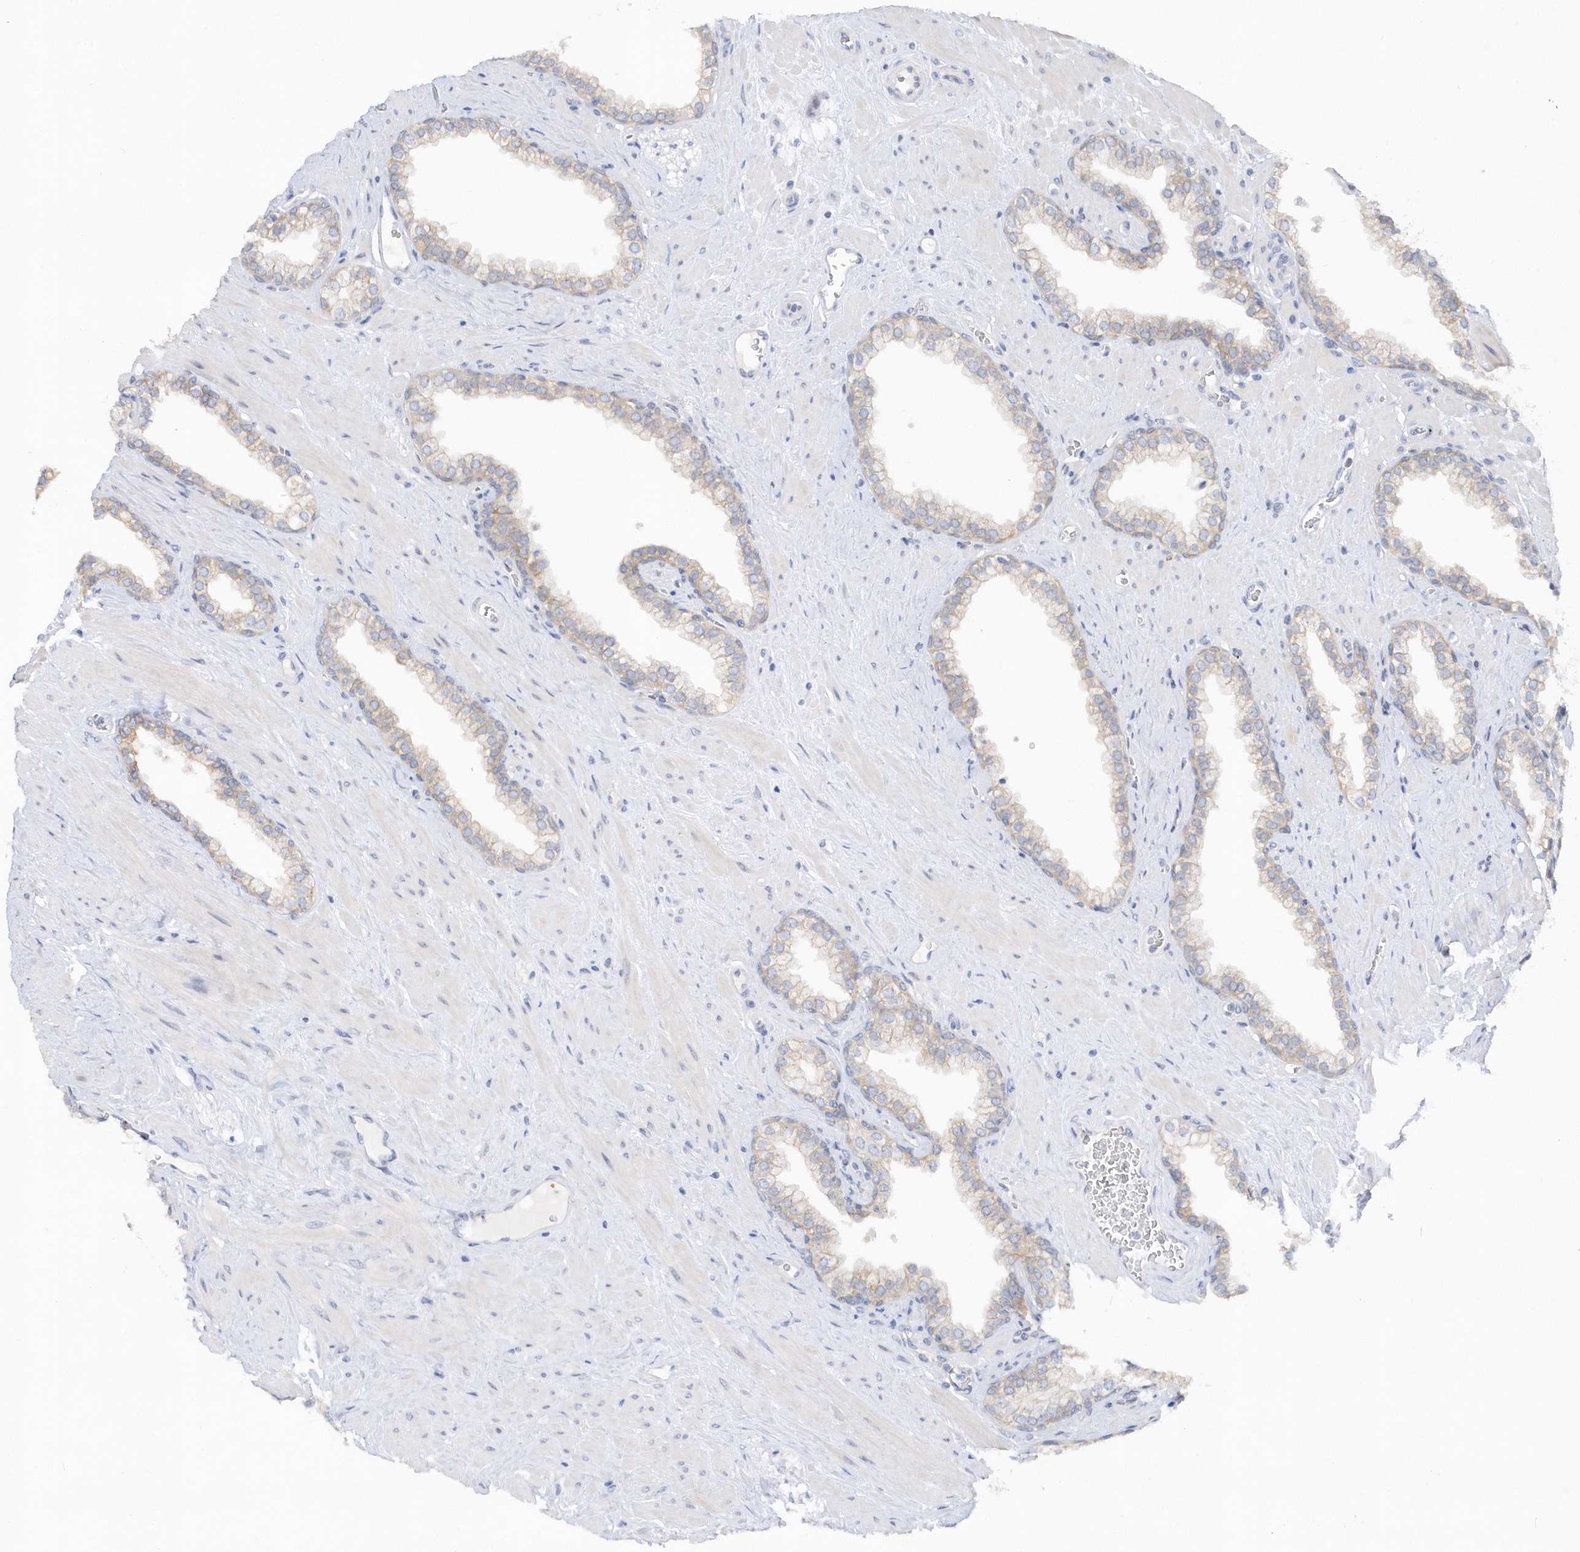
{"staining": {"intensity": "weak", "quantity": "<25%", "location": "cytoplasmic/membranous"}, "tissue": "prostate", "cell_type": "Glandular cells", "image_type": "normal", "snomed": [{"axis": "morphology", "description": "Normal tissue, NOS"}, {"axis": "morphology", "description": "Urothelial carcinoma, Low grade"}, {"axis": "topography", "description": "Urinary bladder"}, {"axis": "topography", "description": "Prostate"}], "caption": "High magnification brightfield microscopy of unremarkable prostate stained with DAB (3,3'-diaminobenzidine) (brown) and counterstained with hematoxylin (blue): glandular cells show no significant expression. (Brightfield microscopy of DAB immunohistochemistry (IHC) at high magnification).", "gene": "RPEL1", "patient": {"sex": "male", "age": 60}}